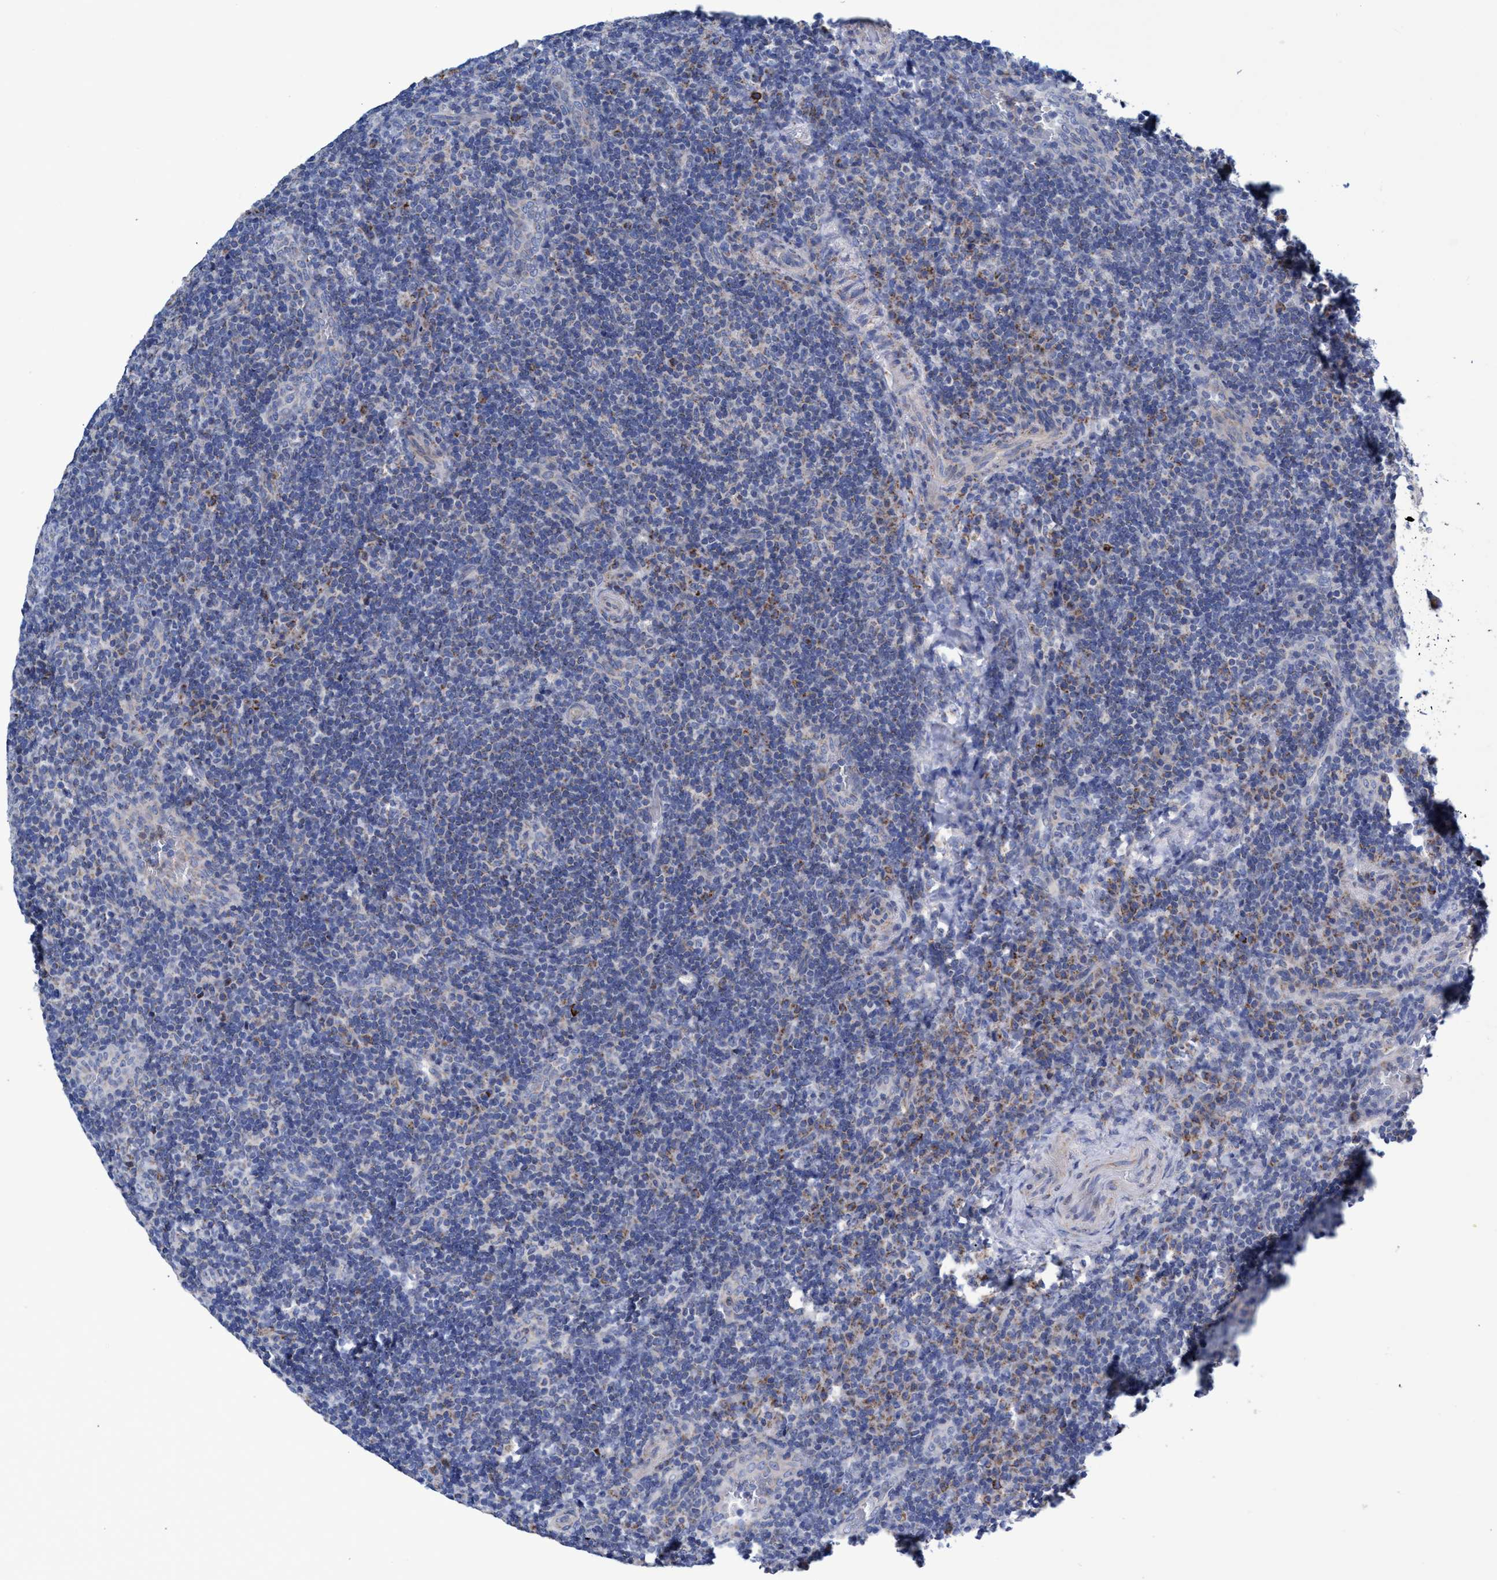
{"staining": {"intensity": "weak", "quantity": "<25%", "location": "cytoplasmic/membranous"}, "tissue": "lymphoma", "cell_type": "Tumor cells", "image_type": "cancer", "snomed": [{"axis": "morphology", "description": "Malignant lymphoma, non-Hodgkin's type, High grade"}, {"axis": "topography", "description": "Tonsil"}], "caption": "IHC histopathology image of neoplastic tissue: high-grade malignant lymphoma, non-Hodgkin's type stained with DAB shows no significant protein positivity in tumor cells. (DAB (3,3'-diaminobenzidine) immunohistochemistry (IHC) visualized using brightfield microscopy, high magnification).", "gene": "ZNF750", "patient": {"sex": "female", "age": 36}}